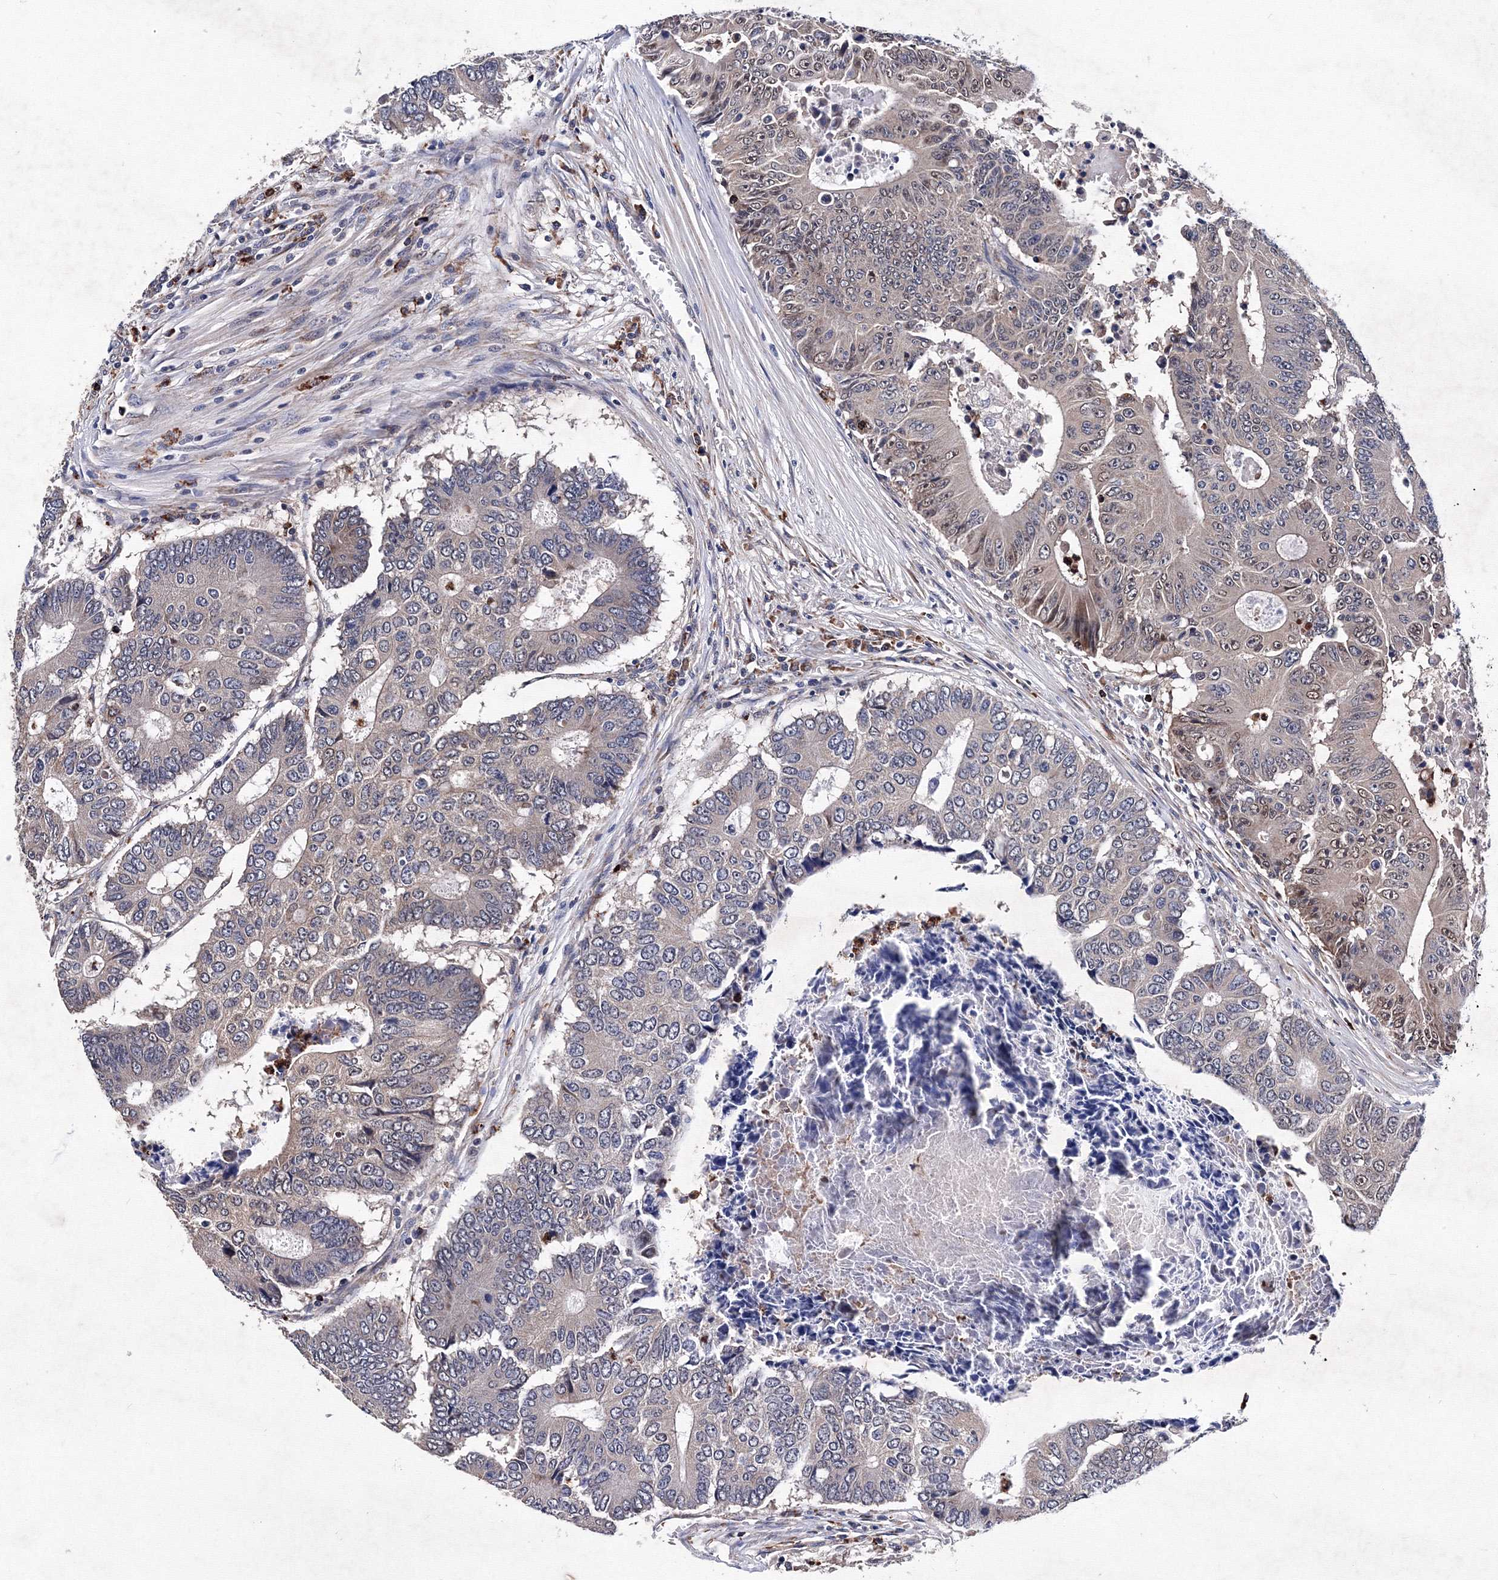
{"staining": {"intensity": "negative", "quantity": "none", "location": "none"}, "tissue": "colorectal cancer", "cell_type": "Tumor cells", "image_type": "cancer", "snomed": [{"axis": "morphology", "description": "Adenocarcinoma, NOS"}, {"axis": "topography", "description": "Colon"}], "caption": "An IHC image of adenocarcinoma (colorectal) is shown. There is no staining in tumor cells of adenocarcinoma (colorectal).", "gene": "PHYKPL", "patient": {"sex": "male", "age": 87}}